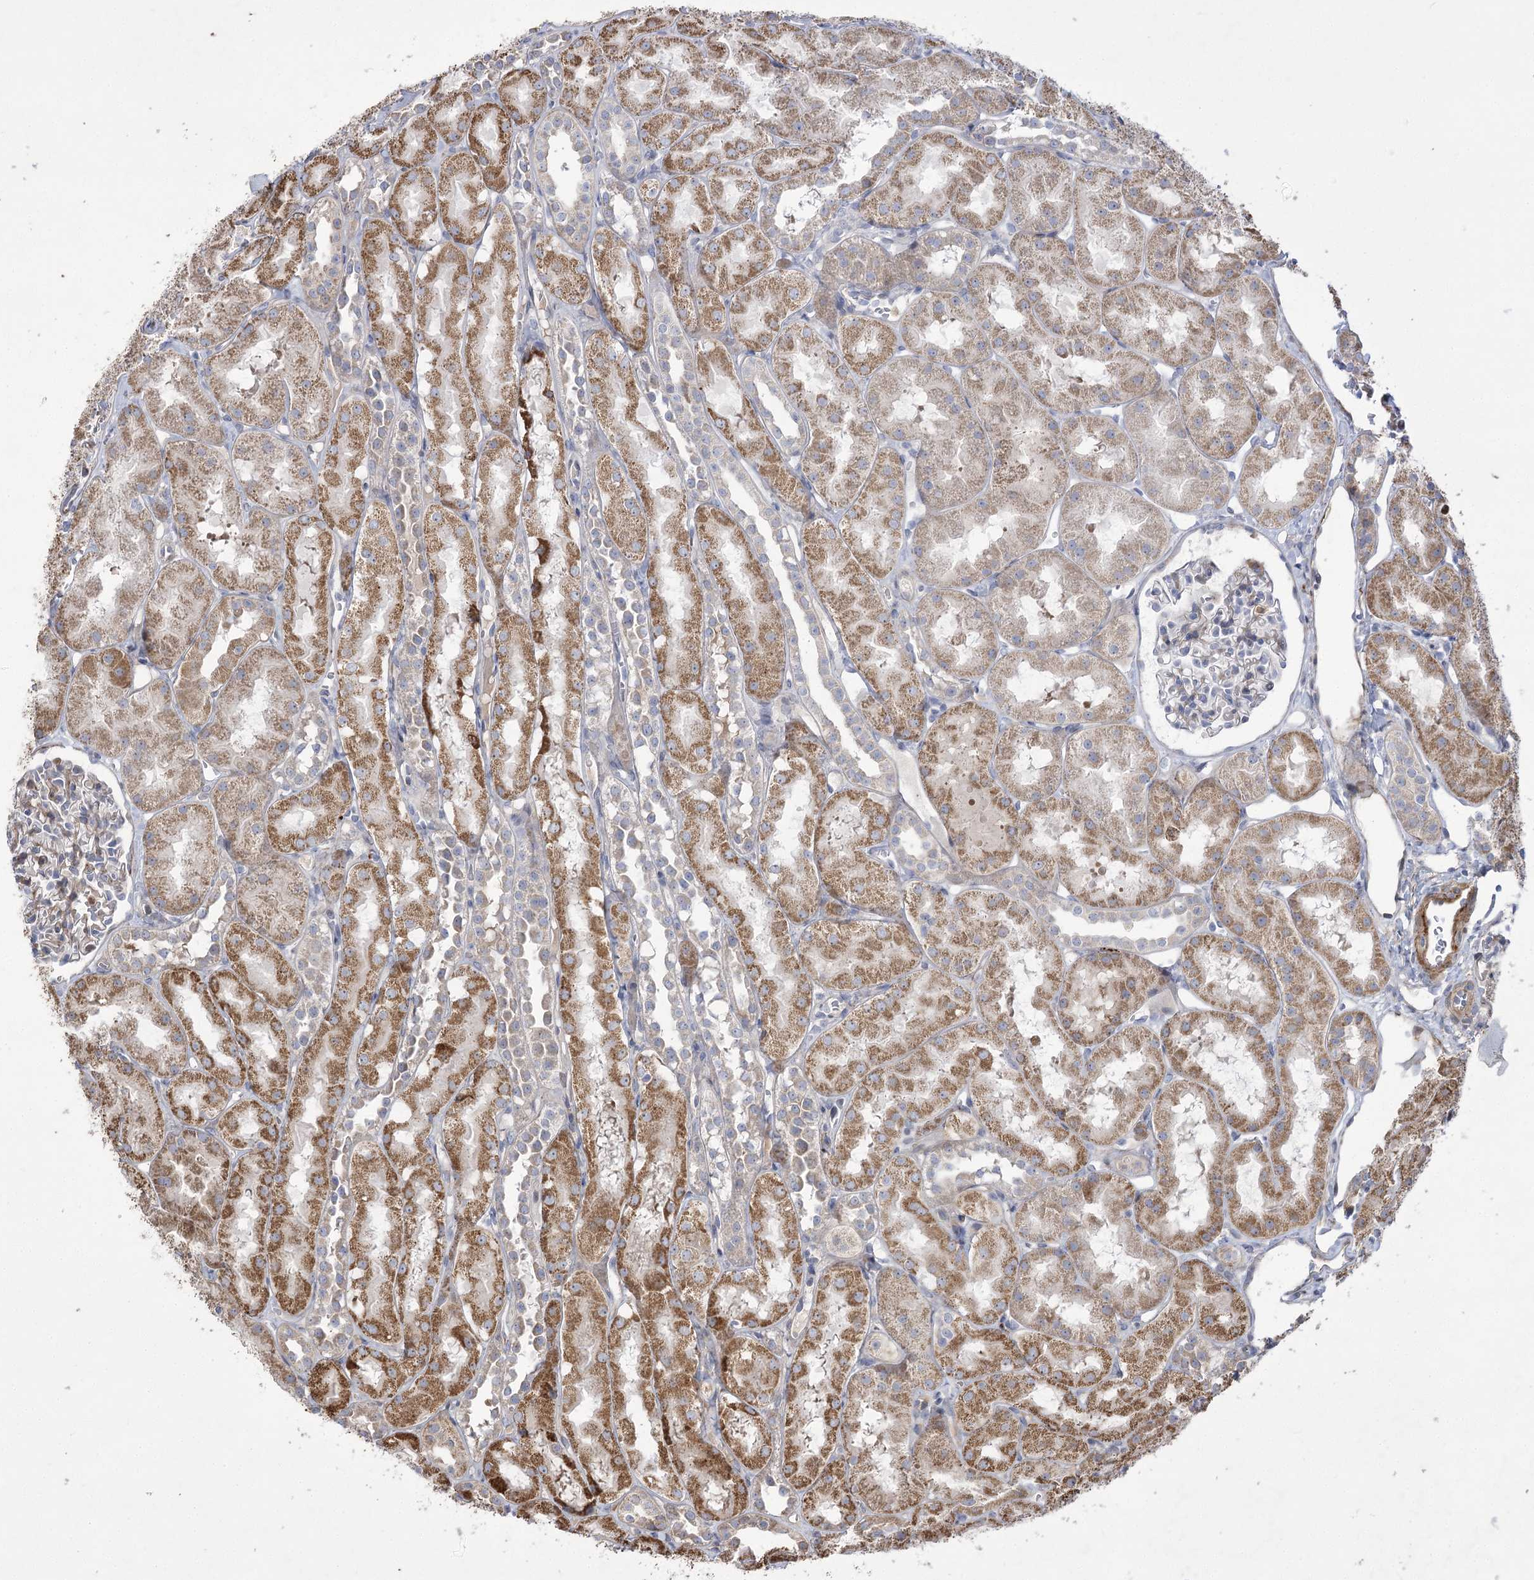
{"staining": {"intensity": "weak", "quantity": "<25%", "location": "cytoplasmic/membranous"}, "tissue": "kidney", "cell_type": "Cells in glomeruli", "image_type": "normal", "snomed": [{"axis": "morphology", "description": "Normal tissue, NOS"}, {"axis": "topography", "description": "Kidney"}, {"axis": "topography", "description": "Urinary bladder"}], "caption": "DAB (3,3'-diaminobenzidine) immunohistochemical staining of benign kidney shows no significant expression in cells in glomeruli.", "gene": "RNF24", "patient": {"sex": "male", "age": 16}}